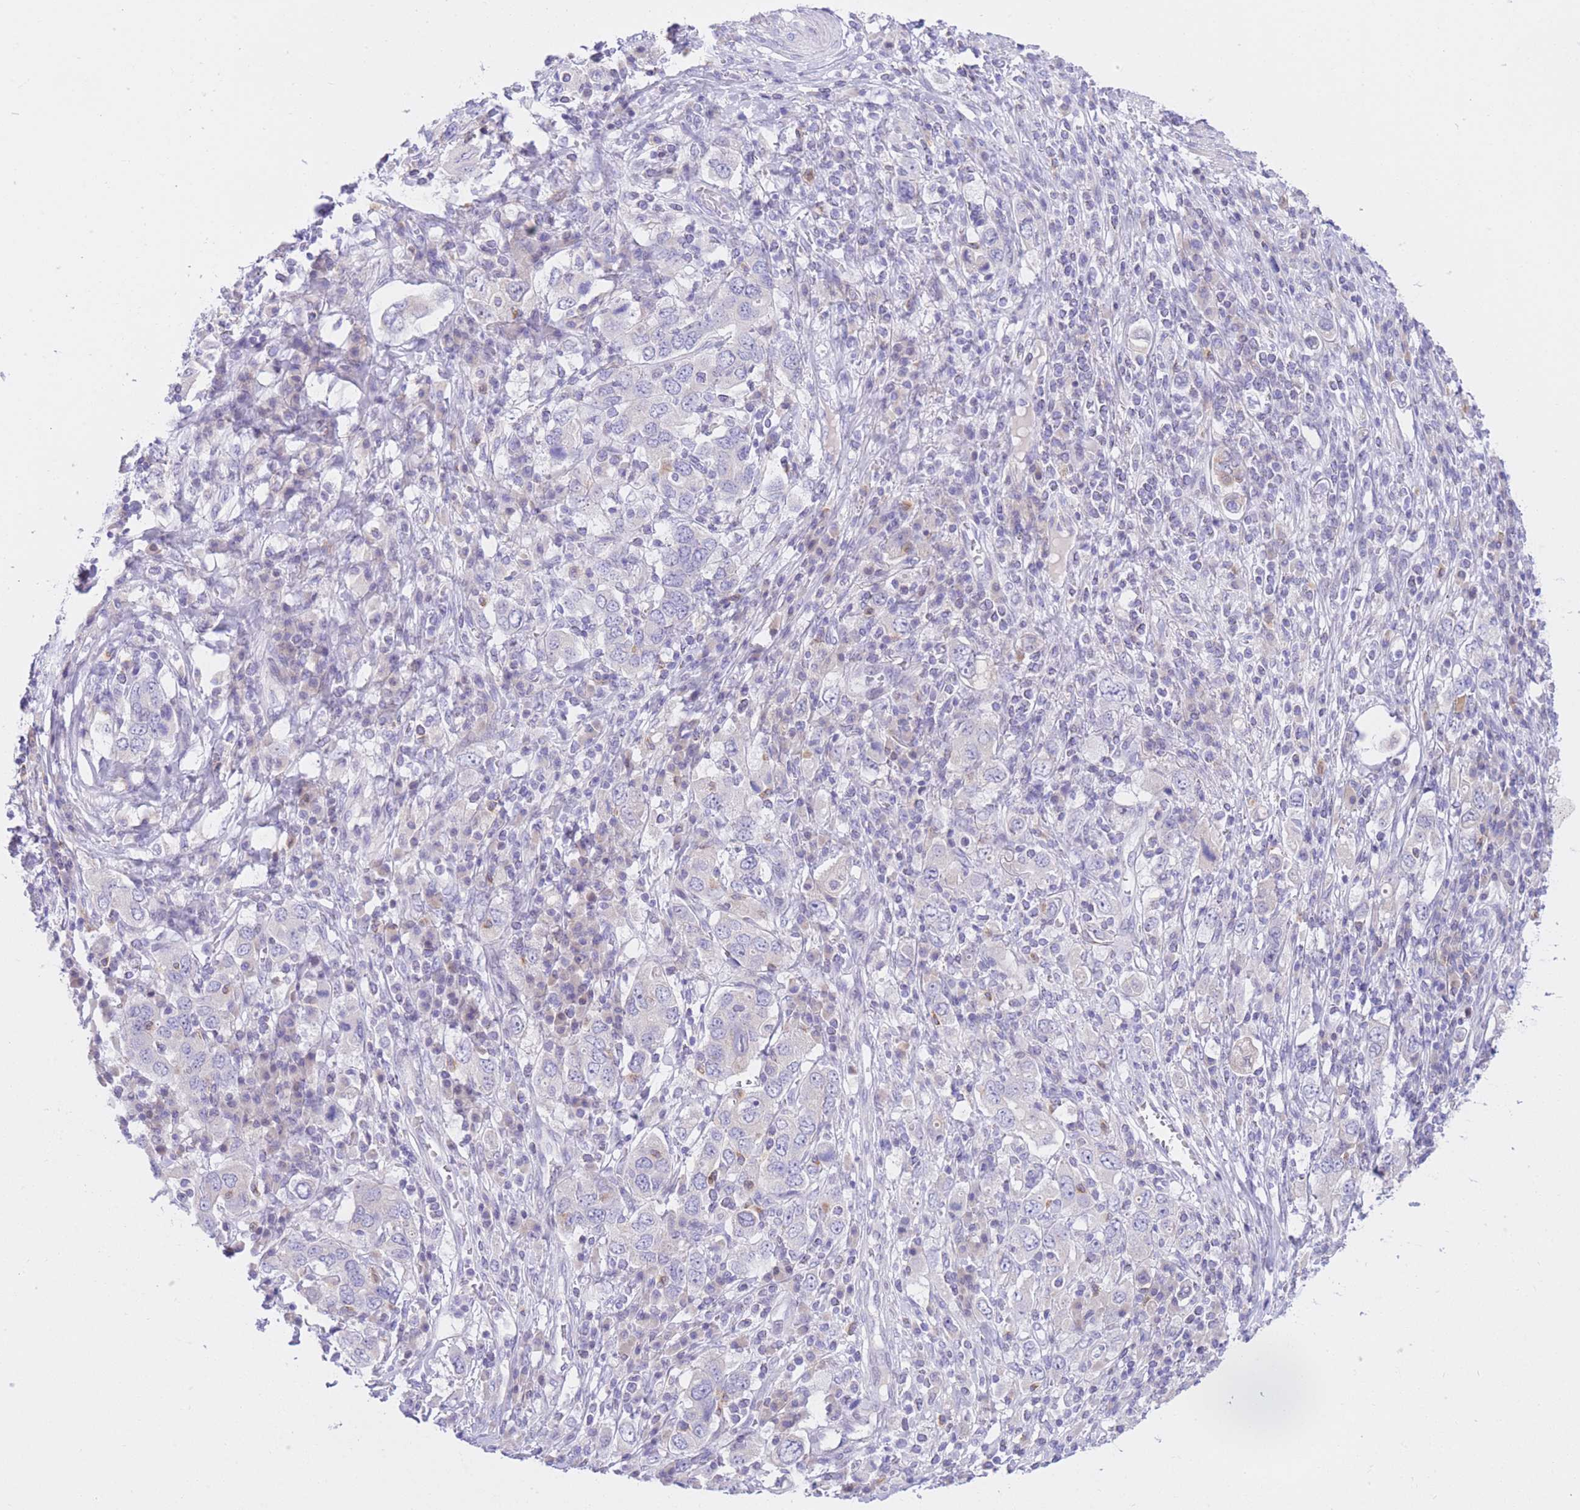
{"staining": {"intensity": "negative", "quantity": "none", "location": "none"}, "tissue": "stomach cancer", "cell_type": "Tumor cells", "image_type": "cancer", "snomed": [{"axis": "morphology", "description": "Adenocarcinoma, NOS"}, {"axis": "topography", "description": "Stomach, upper"}, {"axis": "topography", "description": "Stomach"}], "caption": "IHC of human stomach adenocarcinoma shows no positivity in tumor cells. (IHC, brightfield microscopy, high magnification).", "gene": "RPL39L", "patient": {"sex": "male", "age": 62}}